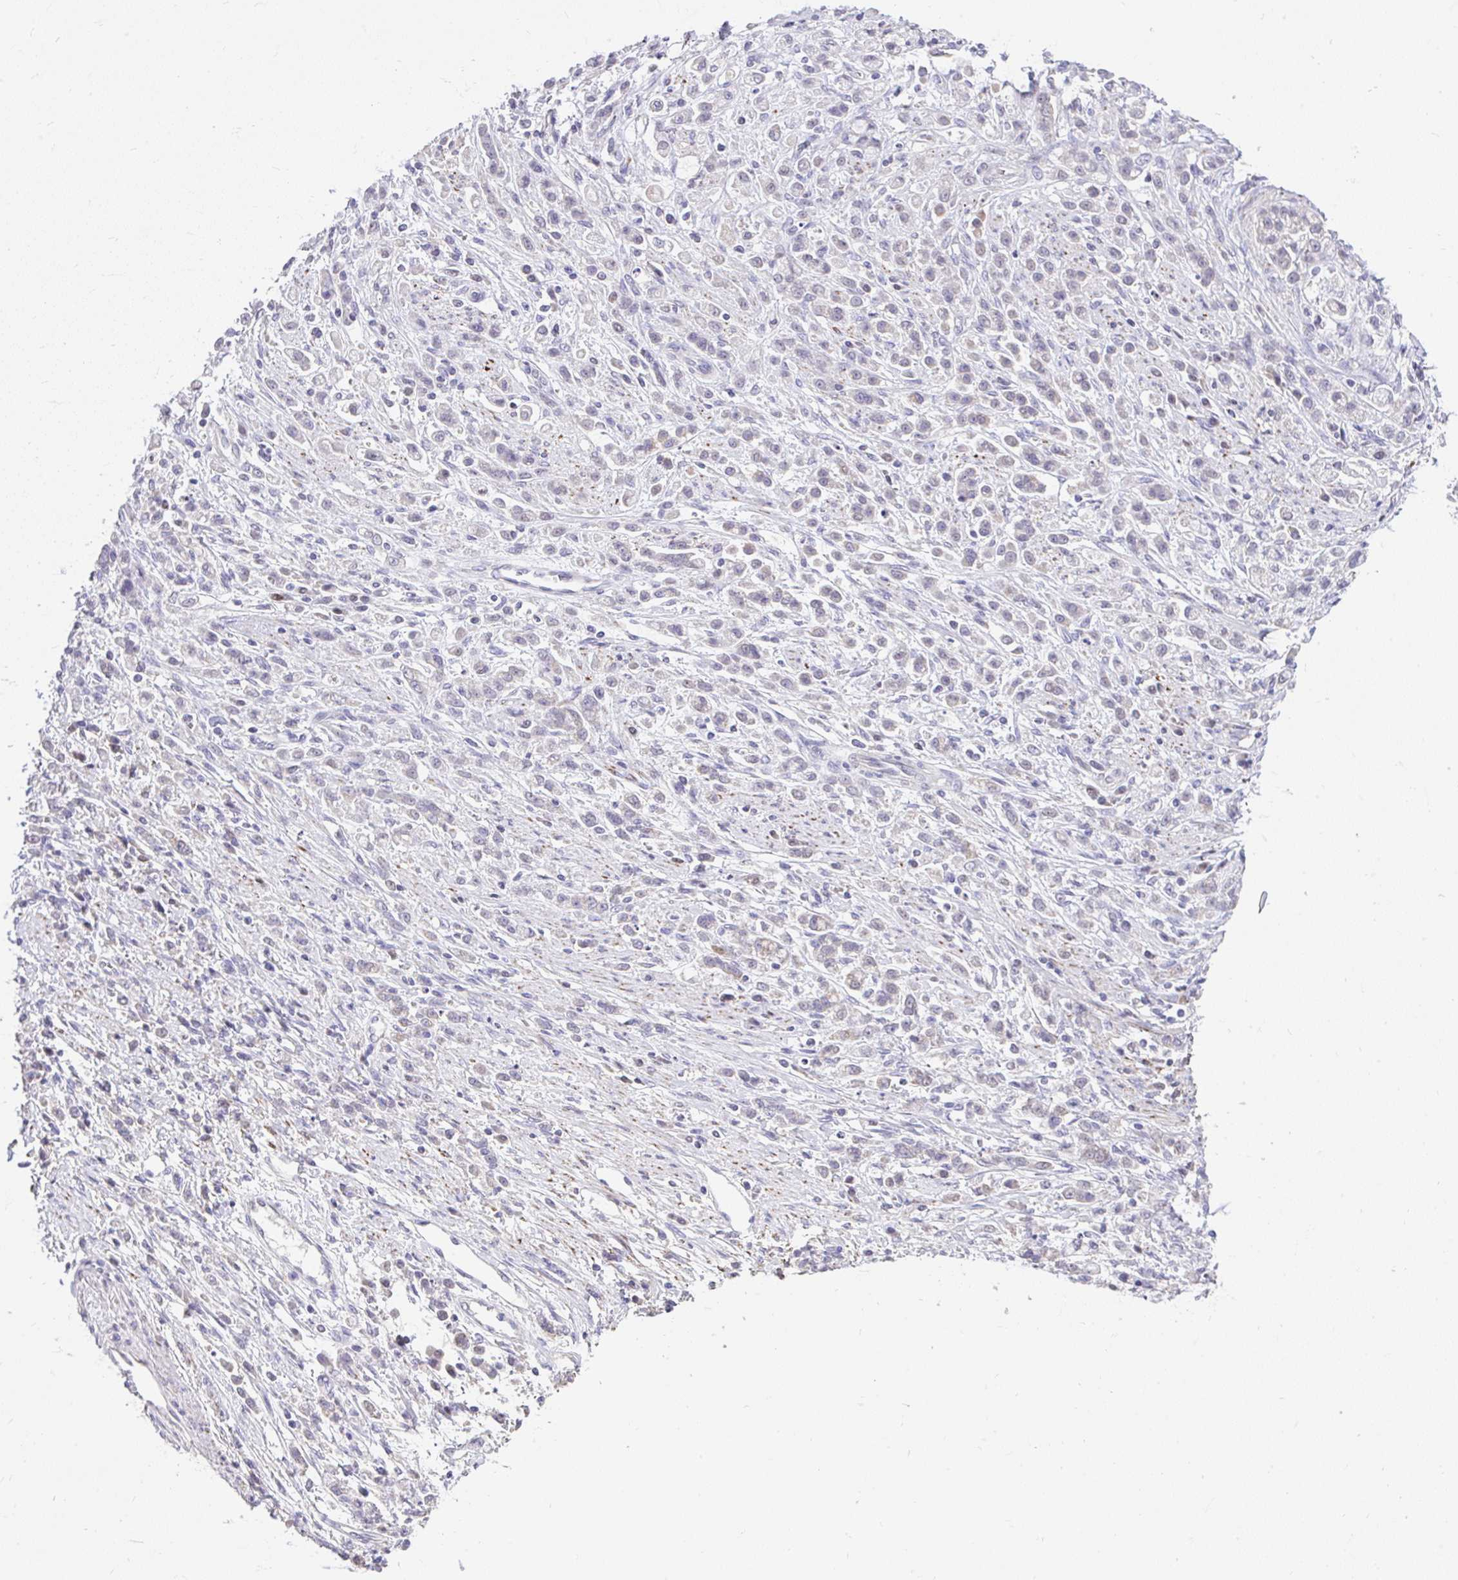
{"staining": {"intensity": "negative", "quantity": "none", "location": "none"}, "tissue": "stomach cancer", "cell_type": "Tumor cells", "image_type": "cancer", "snomed": [{"axis": "morphology", "description": "Adenocarcinoma, NOS"}, {"axis": "topography", "description": "Stomach"}], "caption": "An immunohistochemistry (IHC) image of adenocarcinoma (stomach) is shown. There is no staining in tumor cells of adenocarcinoma (stomach).", "gene": "CTU1", "patient": {"sex": "female", "age": 60}}